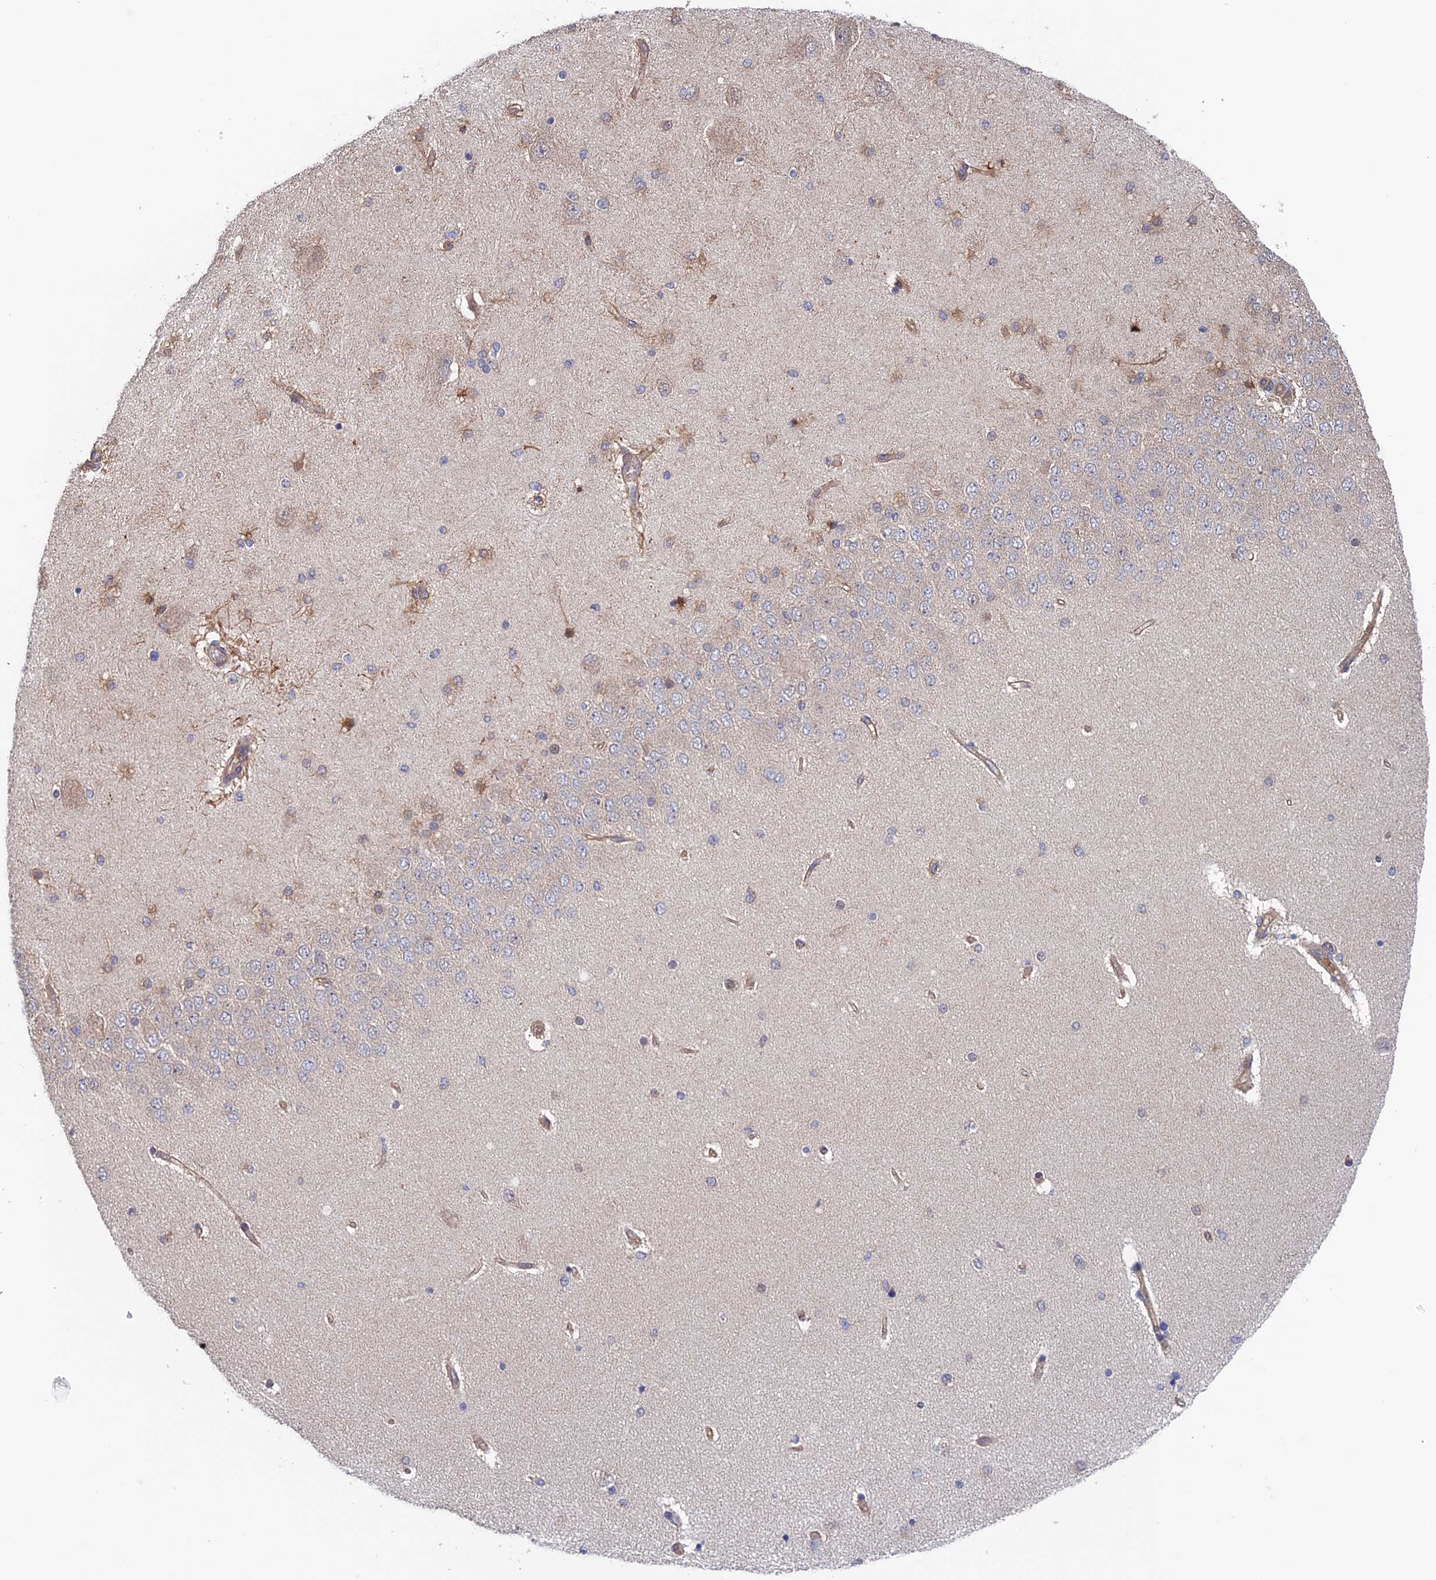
{"staining": {"intensity": "negative", "quantity": "none", "location": "none"}, "tissue": "hippocampus", "cell_type": "Glial cells", "image_type": "normal", "snomed": [{"axis": "morphology", "description": "Normal tissue, NOS"}, {"axis": "topography", "description": "Hippocampus"}], "caption": "This is an immunohistochemistry image of unremarkable human hippocampus. There is no expression in glial cells.", "gene": "NUDT16L1", "patient": {"sex": "female", "age": 54}}